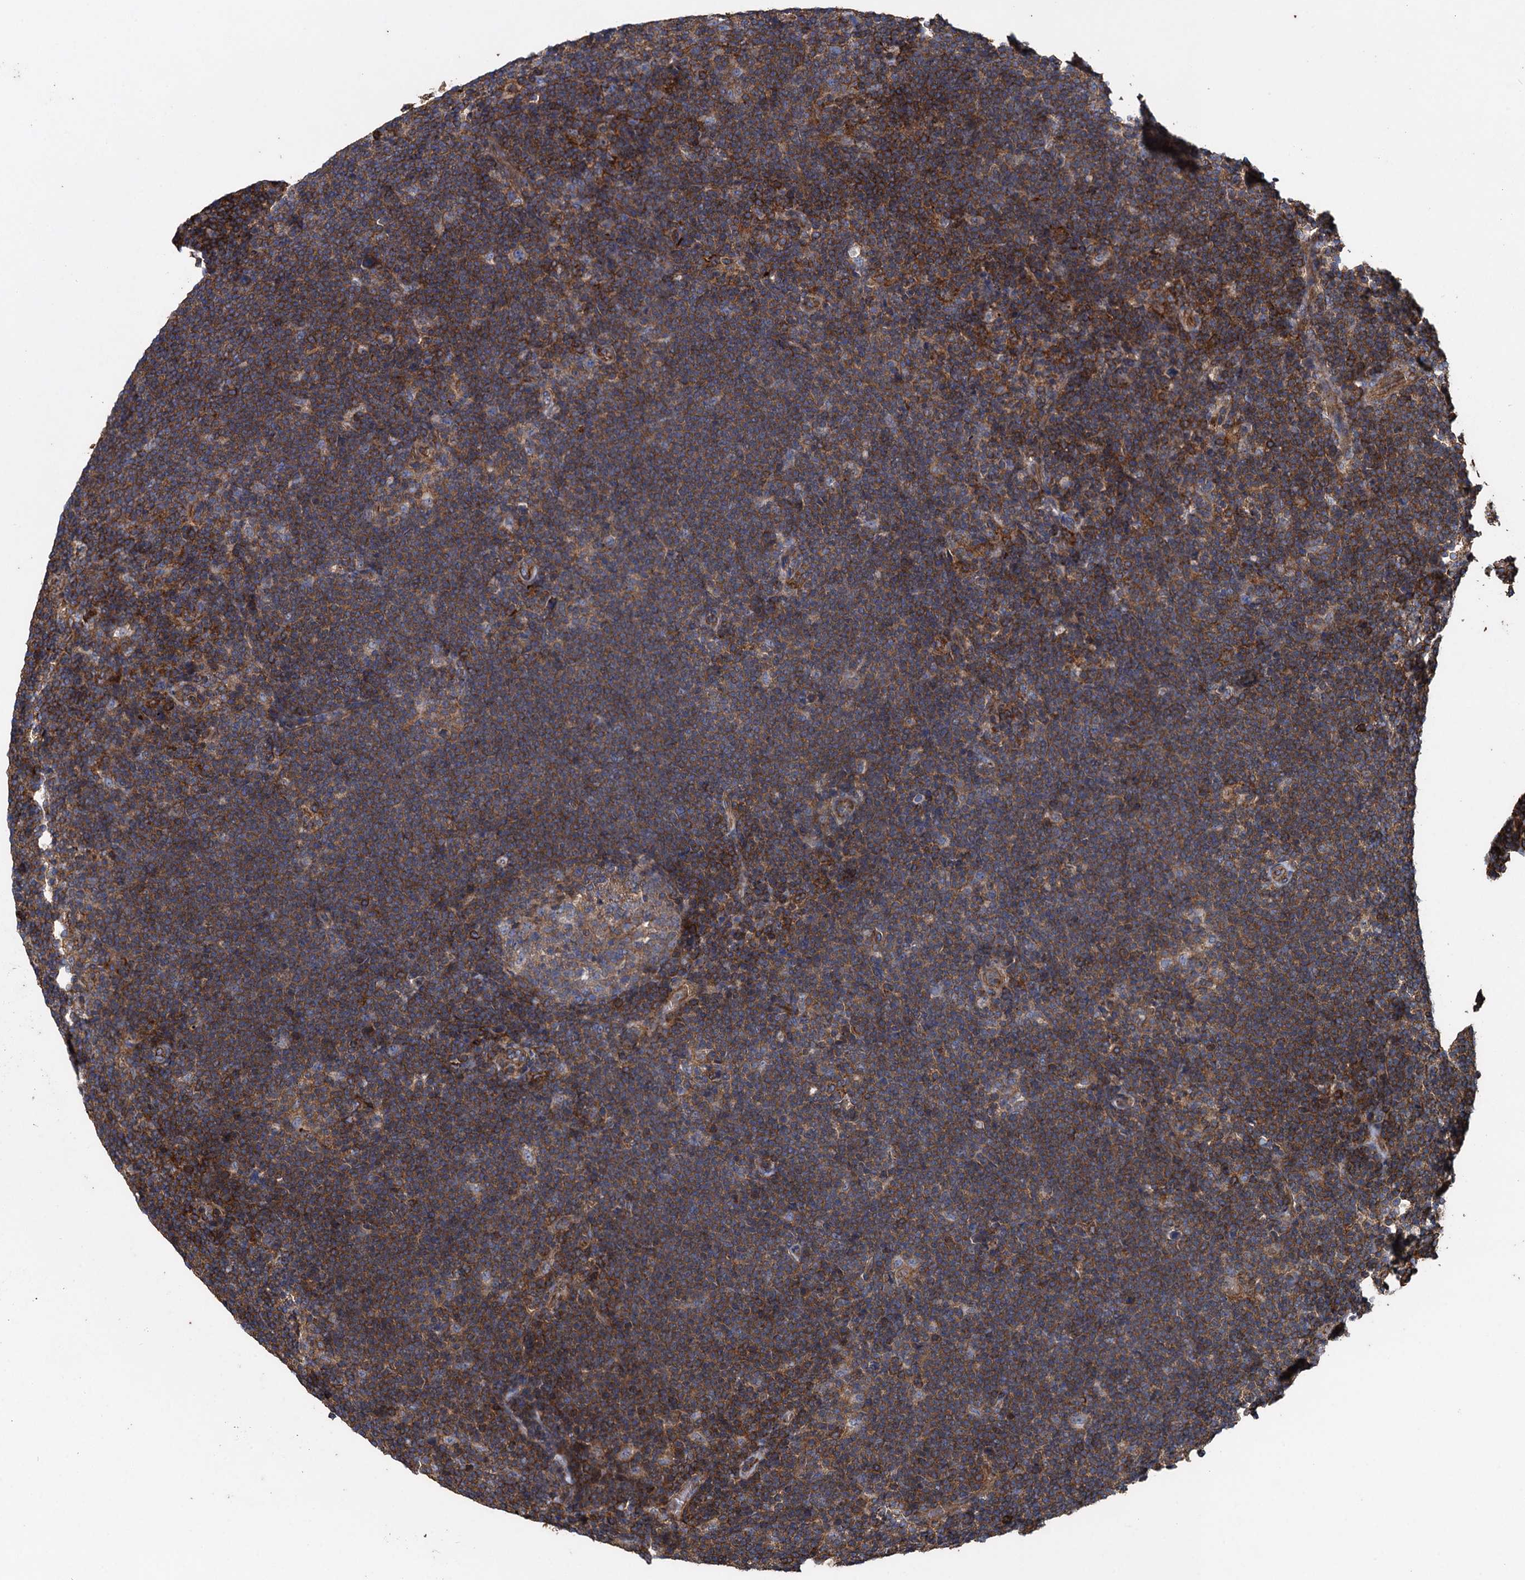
{"staining": {"intensity": "negative", "quantity": "none", "location": "none"}, "tissue": "lymphoma", "cell_type": "Tumor cells", "image_type": "cancer", "snomed": [{"axis": "morphology", "description": "Hodgkin's disease, NOS"}, {"axis": "topography", "description": "Lymph node"}], "caption": "Hodgkin's disease stained for a protein using immunohistochemistry (IHC) shows no expression tumor cells.", "gene": "PROSER2", "patient": {"sex": "female", "age": 57}}